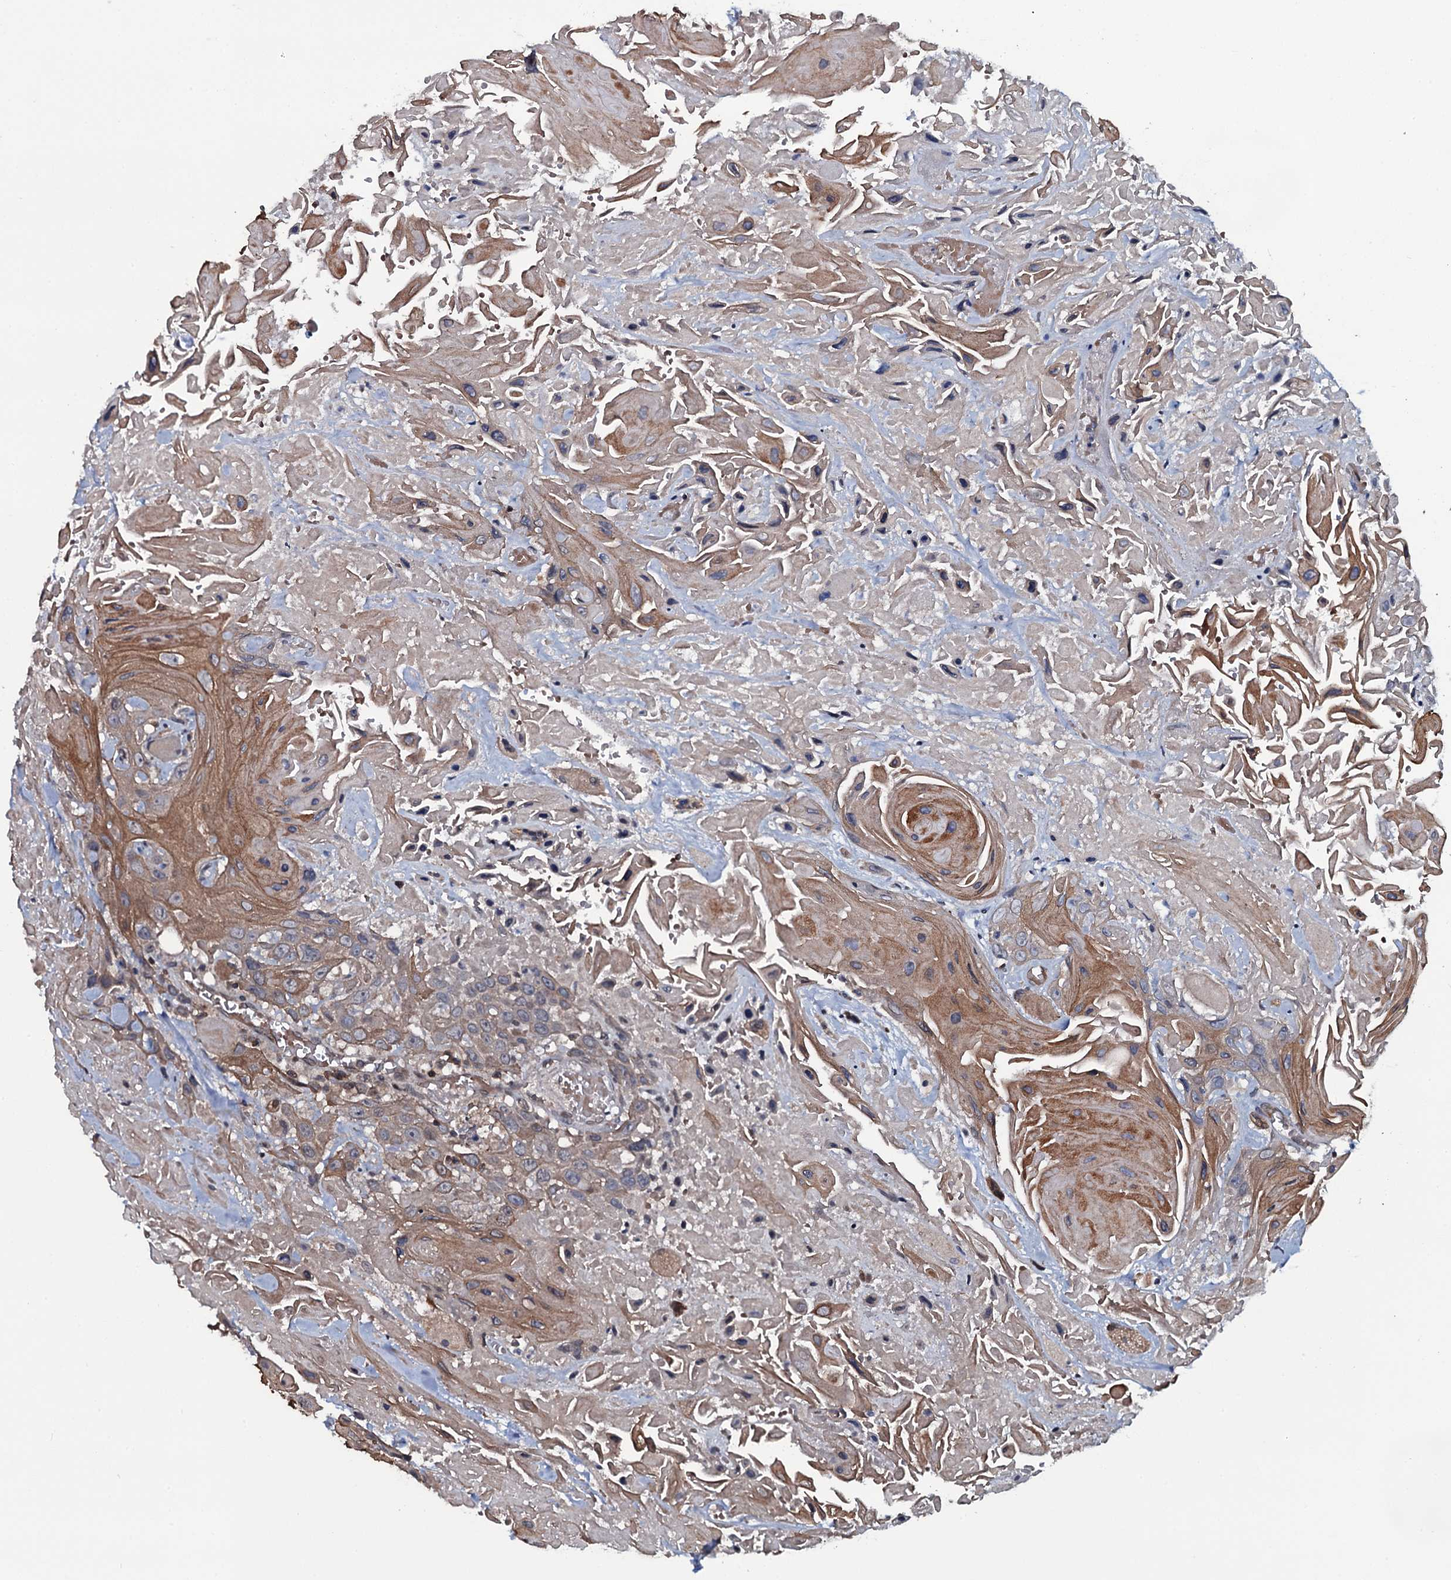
{"staining": {"intensity": "moderate", "quantity": "<25%", "location": "cytoplasmic/membranous"}, "tissue": "head and neck cancer", "cell_type": "Tumor cells", "image_type": "cancer", "snomed": [{"axis": "morphology", "description": "Squamous cell carcinoma, NOS"}, {"axis": "topography", "description": "Head-Neck"}], "caption": "High-magnification brightfield microscopy of head and neck squamous cell carcinoma stained with DAB (brown) and counterstained with hematoxylin (blue). tumor cells exhibit moderate cytoplasmic/membranous positivity is identified in approximately<25% of cells.", "gene": "HDDC3", "patient": {"sex": "male", "age": 81}}